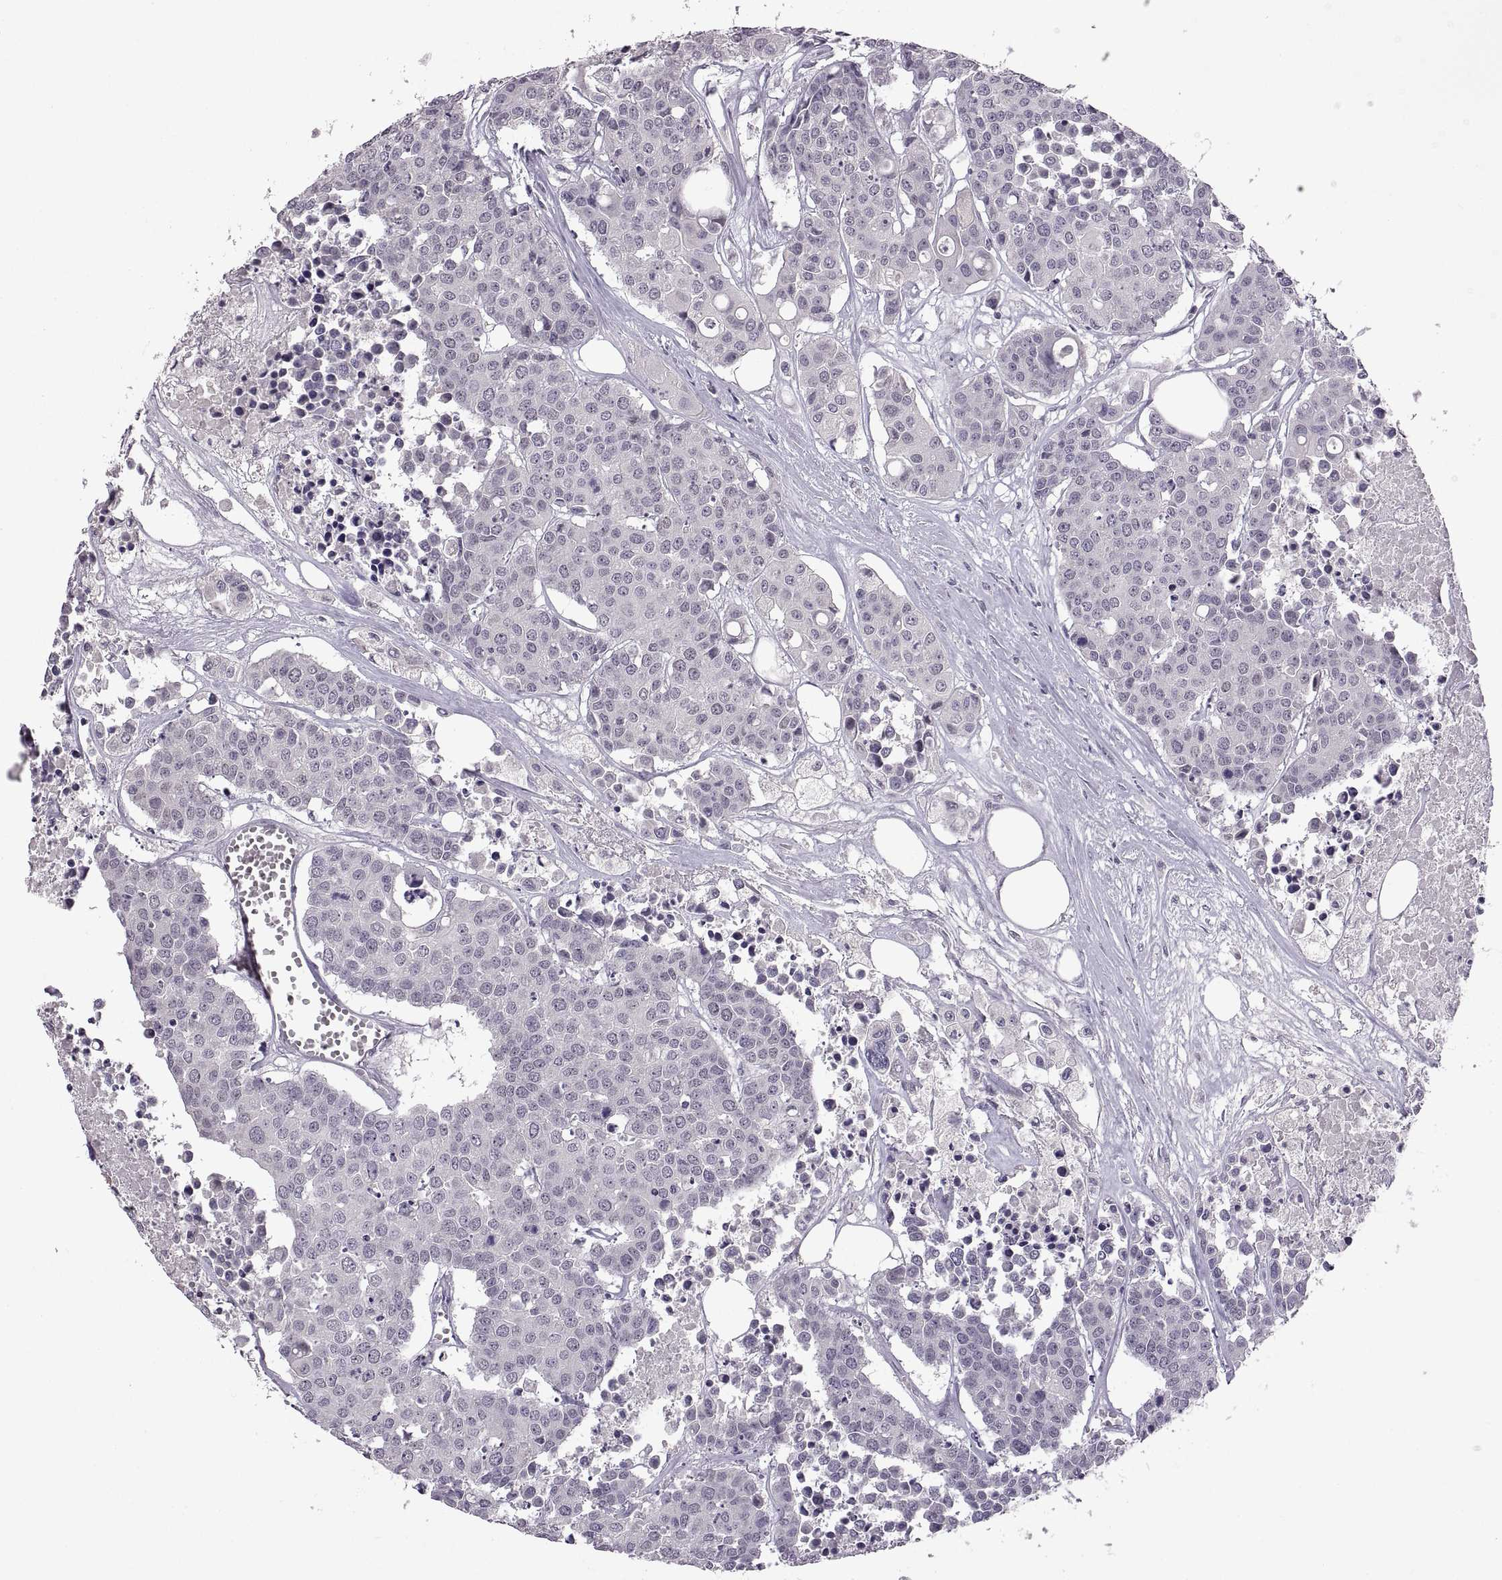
{"staining": {"intensity": "negative", "quantity": "none", "location": "none"}, "tissue": "carcinoid", "cell_type": "Tumor cells", "image_type": "cancer", "snomed": [{"axis": "morphology", "description": "Carcinoid, malignant, NOS"}, {"axis": "topography", "description": "Colon"}], "caption": "This is an IHC micrograph of carcinoid. There is no expression in tumor cells.", "gene": "NEK2", "patient": {"sex": "male", "age": 81}}